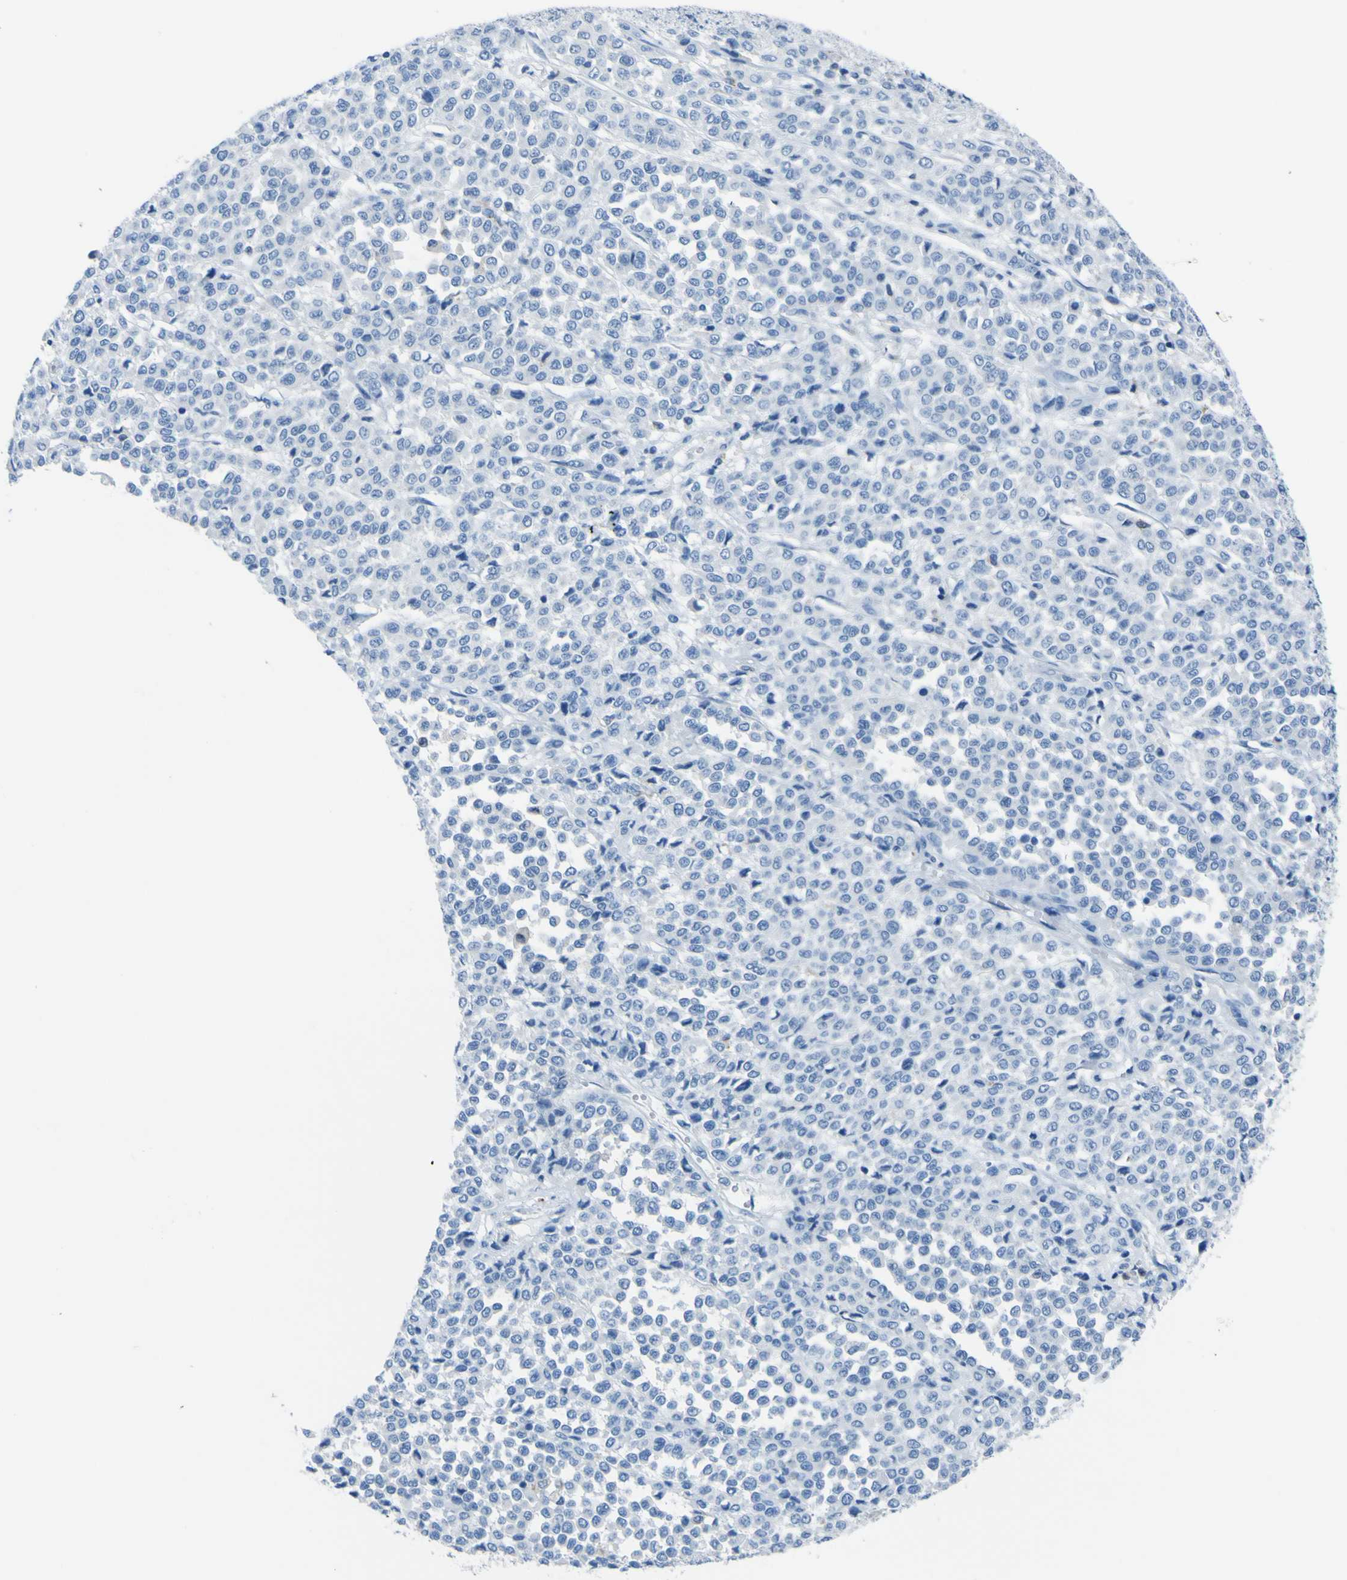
{"staining": {"intensity": "negative", "quantity": "none", "location": "none"}, "tissue": "melanoma", "cell_type": "Tumor cells", "image_type": "cancer", "snomed": [{"axis": "morphology", "description": "Malignant melanoma, Metastatic site"}, {"axis": "topography", "description": "Pancreas"}], "caption": "This is an IHC photomicrograph of melanoma. There is no positivity in tumor cells.", "gene": "ACSL1", "patient": {"sex": "female", "age": 30}}